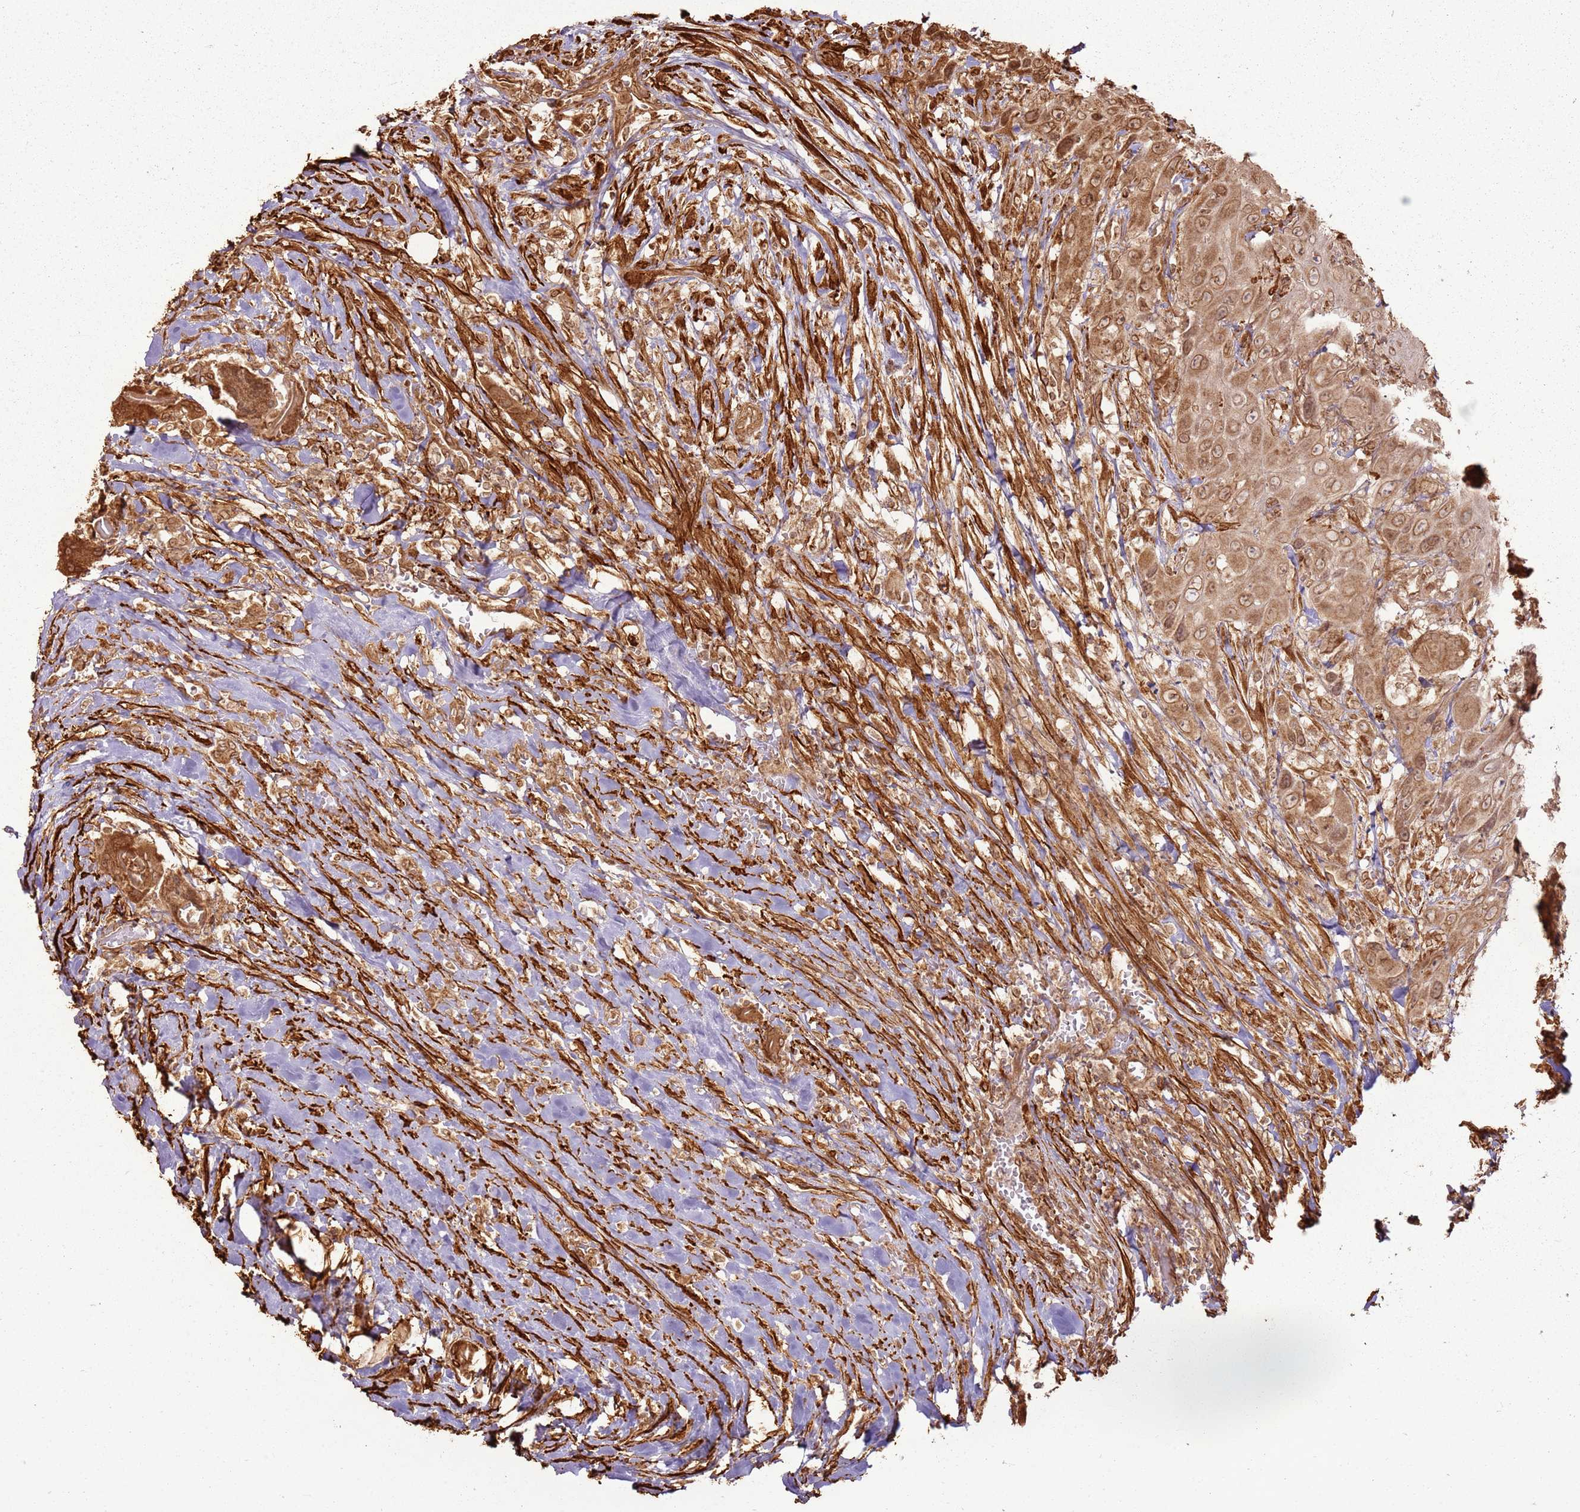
{"staining": {"intensity": "moderate", "quantity": ">75%", "location": "cytoplasmic/membranous,nuclear"}, "tissue": "head and neck cancer", "cell_type": "Tumor cells", "image_type": "cancer", "snomed": [{"axis": "morphology", "description": "Squamous cell carcinoma, NOS"}, {"axis": "topography", "description": "Head-Neck"}], "caption": "Immunohistochemical staining of head and neck squamous cell carcinoma exhibits medium levels of moderate cytoplasmic/membranous and nuclear protein positivity in approximately >75% of tumor cells.", "gene": "DDX59", "patient": {"sex": "male", "age": 81}}